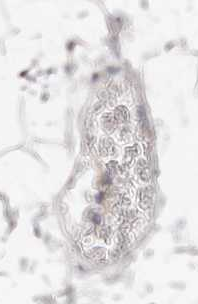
{"staining": {"intensity": "negative", "quantity": "none", "location": "none"}, "tissue": "adipose tissue", "cell_type": "Adipocytes", "image_type": "normal", "snomed": [{"axis": "morphology", "description": "Normal tissue, NOS"}, {"axis": "topography", "description": "Soft tissue"}], "caption": "The histopathology image demonstrates no significant positivity in adipocytes of adipose tissue.", "gene": "DNASE1", "patient": {"sex": "male", "age": 72}}